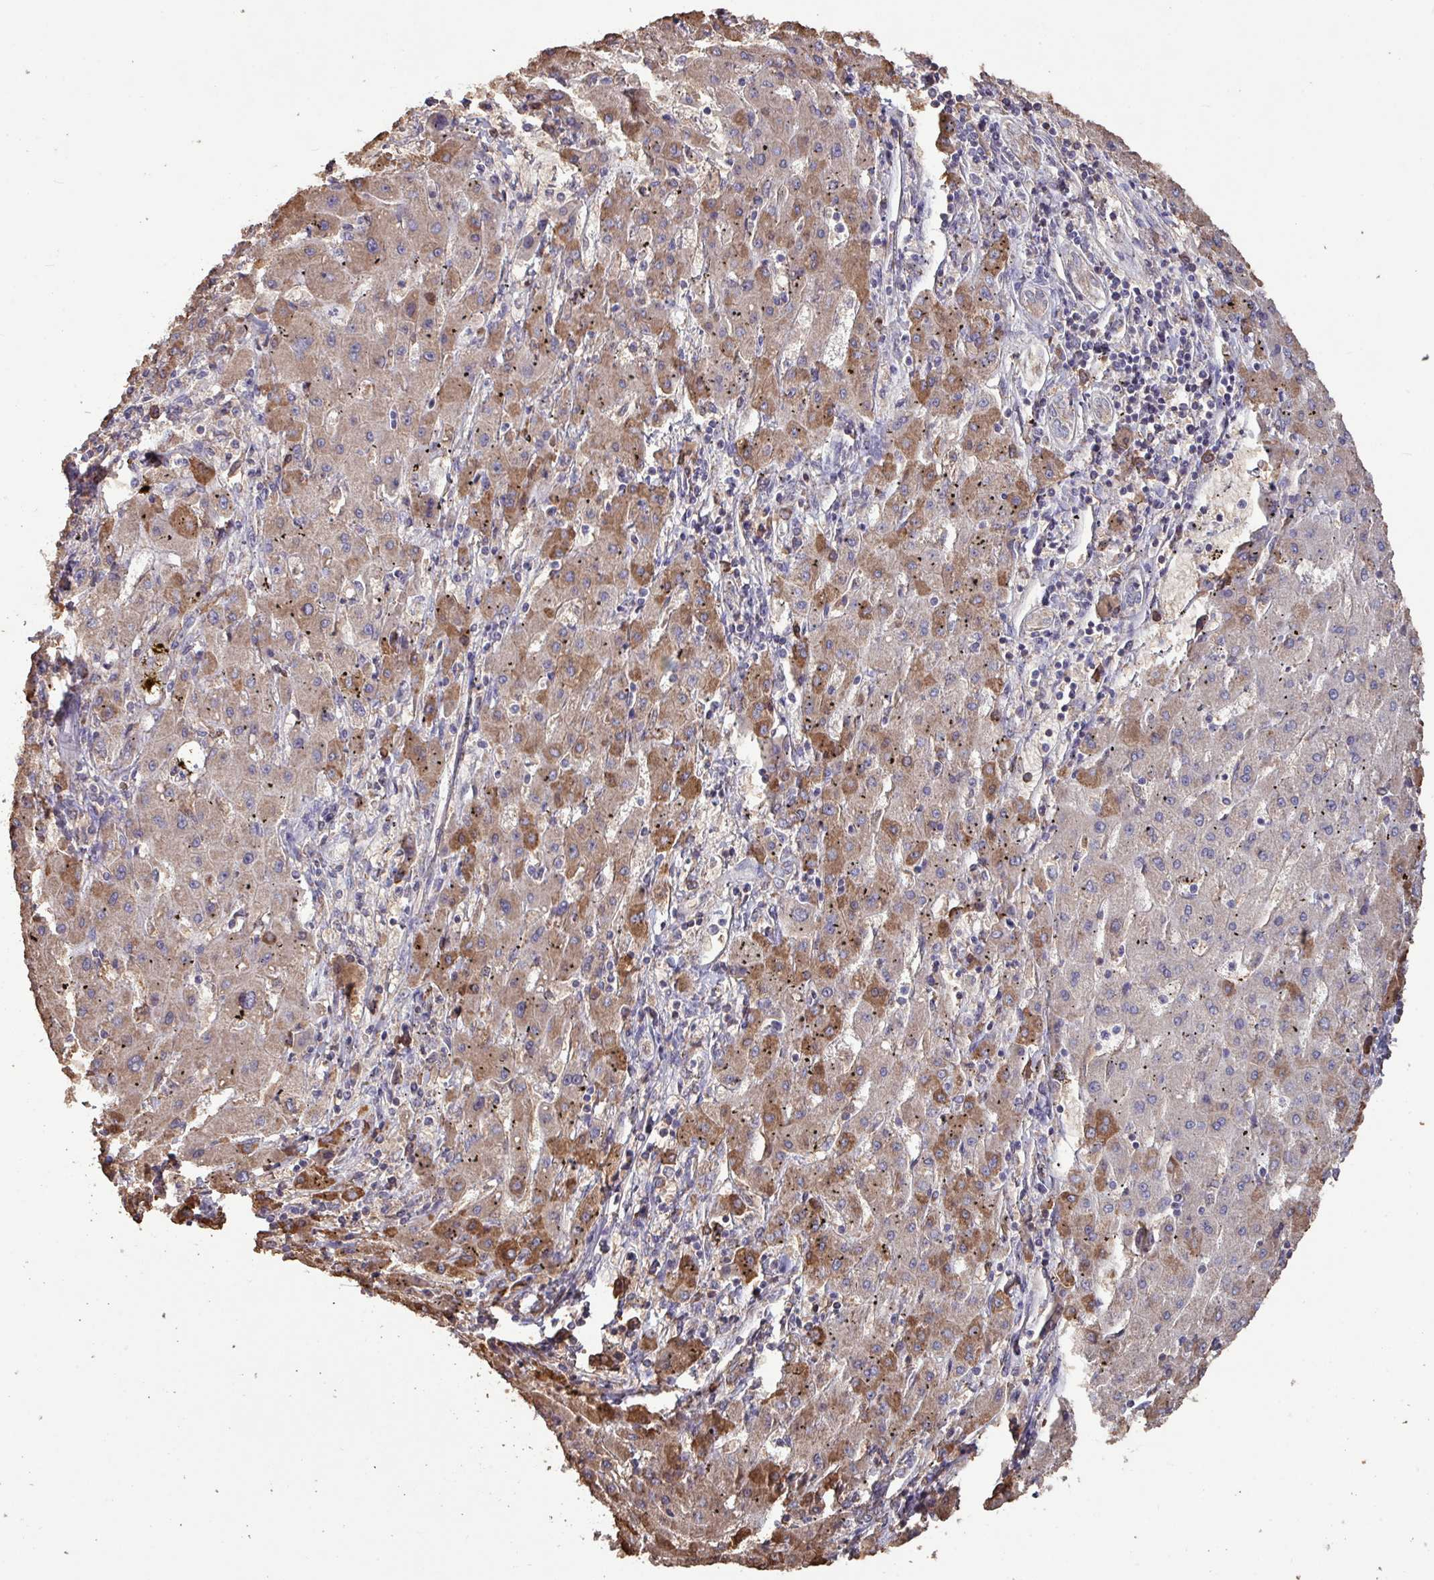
{"staining": {"intensity": "moderate", "quantity": "<25%", "location": "cytoplasmic/membranous"}, "tissue": "liver cancer", "cell_type": "Tumor cells", "image_type": "cancer", "snomed": [{"axis": "morphology", "description": "Carcinoma, Hepatocellular, NOS"}, {"axis": "topography", "description": "Liver"}], "caption": "This is a photomicrograph of IHC staining of hepatocellular carcinoma (liver), which shows moderate expression in the cytoplasmic/membranous of tumor cells.", "gene": "CAMK2B", "patient": {"sex": "male", "age": 72}}